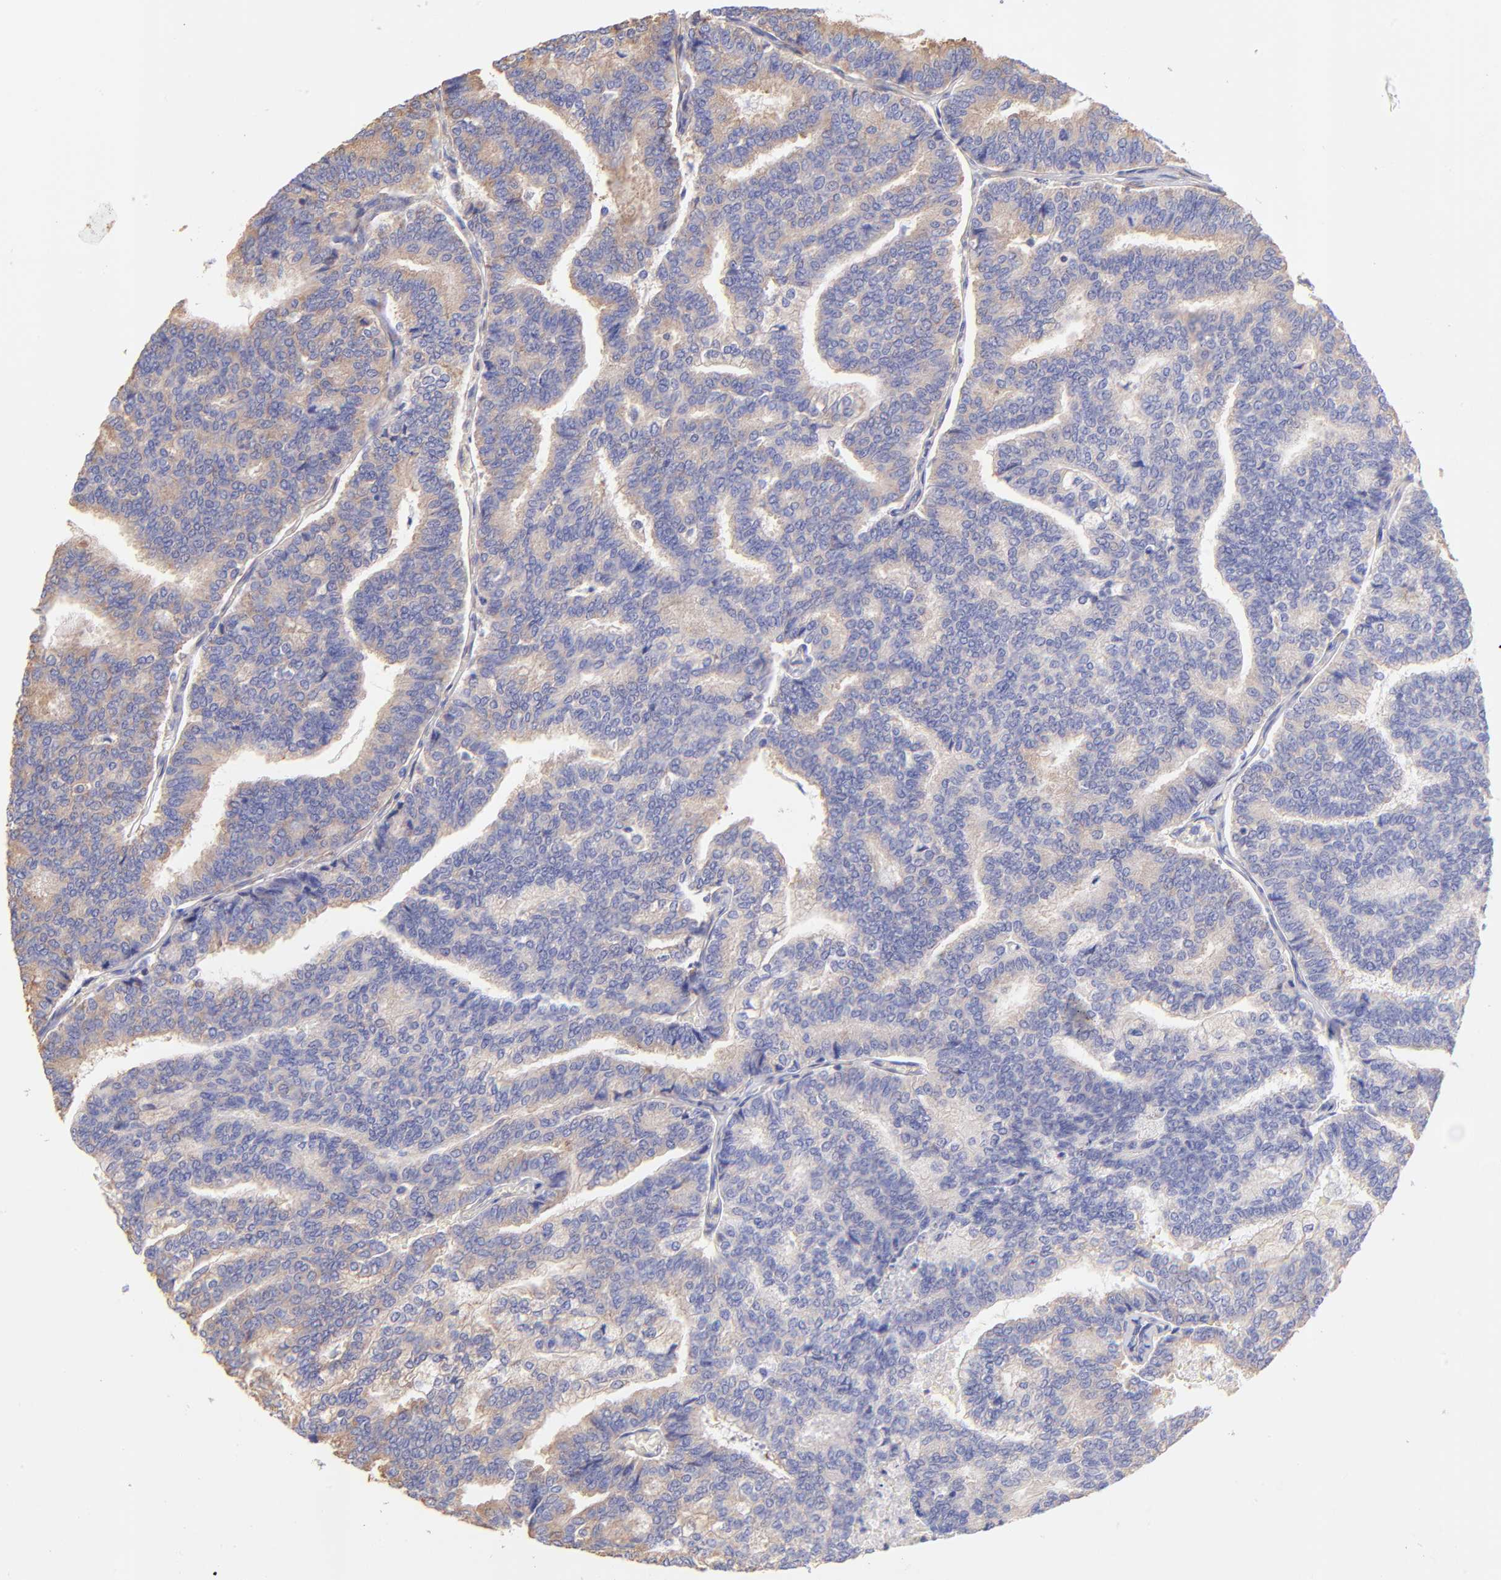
{"staining": {"intensity": "weak", "quantity": ">75%", "location": "cytoplasmic/membranous"}, "tissue": "thyroid cancer", "cell_type": "Tumor cells", "image_type": "cancer", "snomed": [{"axis": "morphology", "description": "Papillary adenocarcinoma, NOS"}, {"axis": "topography", "description": "Thyroid gland"}], "caption": "Papillary adenocarcinoma (thyroid) stained with a brown dye demonstrates weak cytoplasmic/membranous positive expression in approximately >75% of tumor cells.", "gene": "RPL30", "patient": {"sex": "female", "age": 35}}